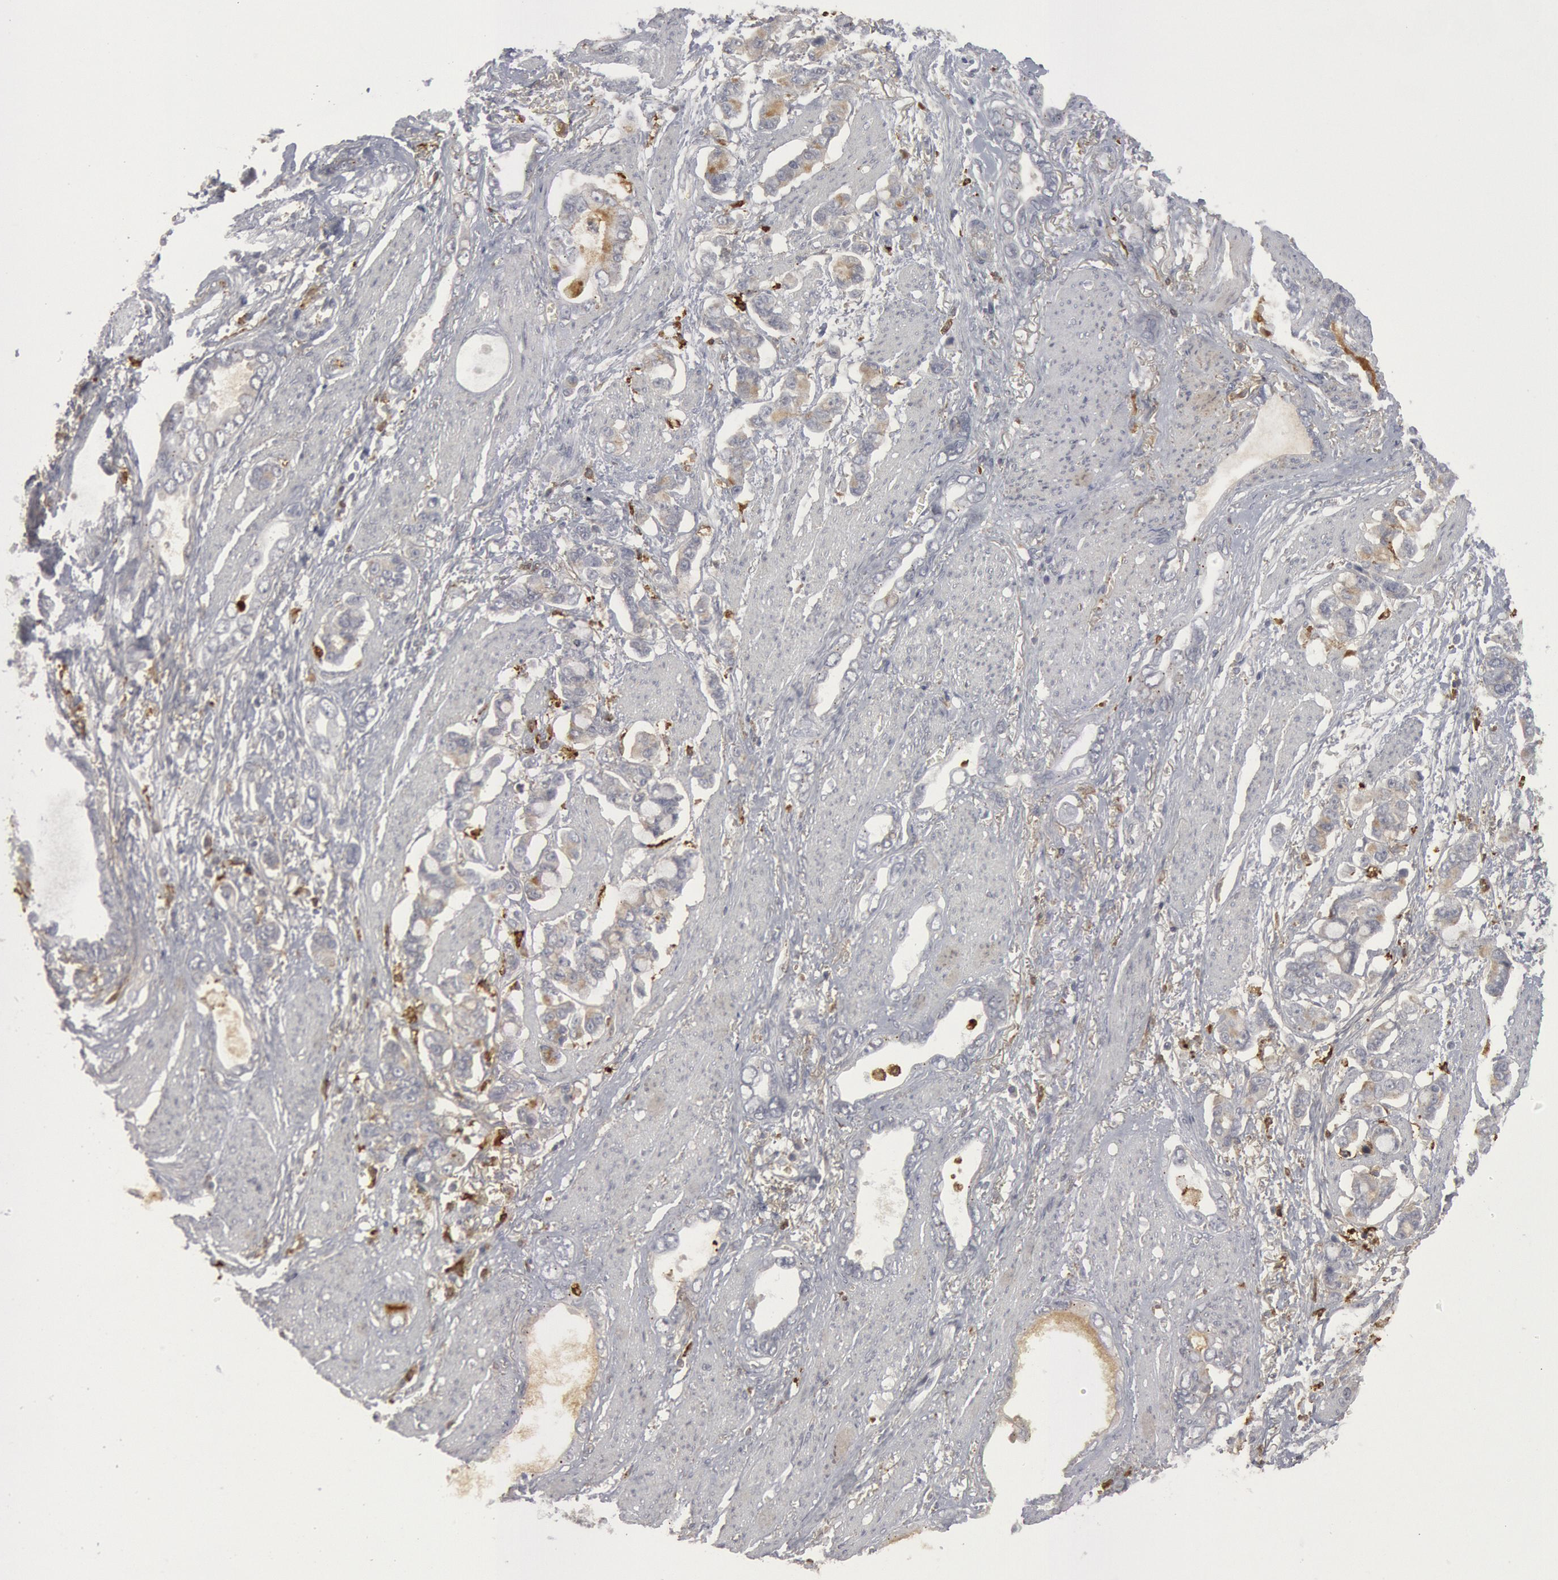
{"staining": {"intensity": "weak", "quantity": "<25%", "location": "cytoplasmic/membranous"}, "tissue": "stomach cancer", "cell_type": "Tumor cells", "image_type": "cancer", "snomed": [{"axis": "morphology", "description": "Adenocarcinoma, NOS"}, {"axis": "topography", "description": "Stomach"}], "caption": "IHC histopathology image of human stomach cancer stained for a protein (brown), which exhibits no expression in tumor cells.", "gene": "C1QC", "patient": {"sex": "male", "age": 78}}